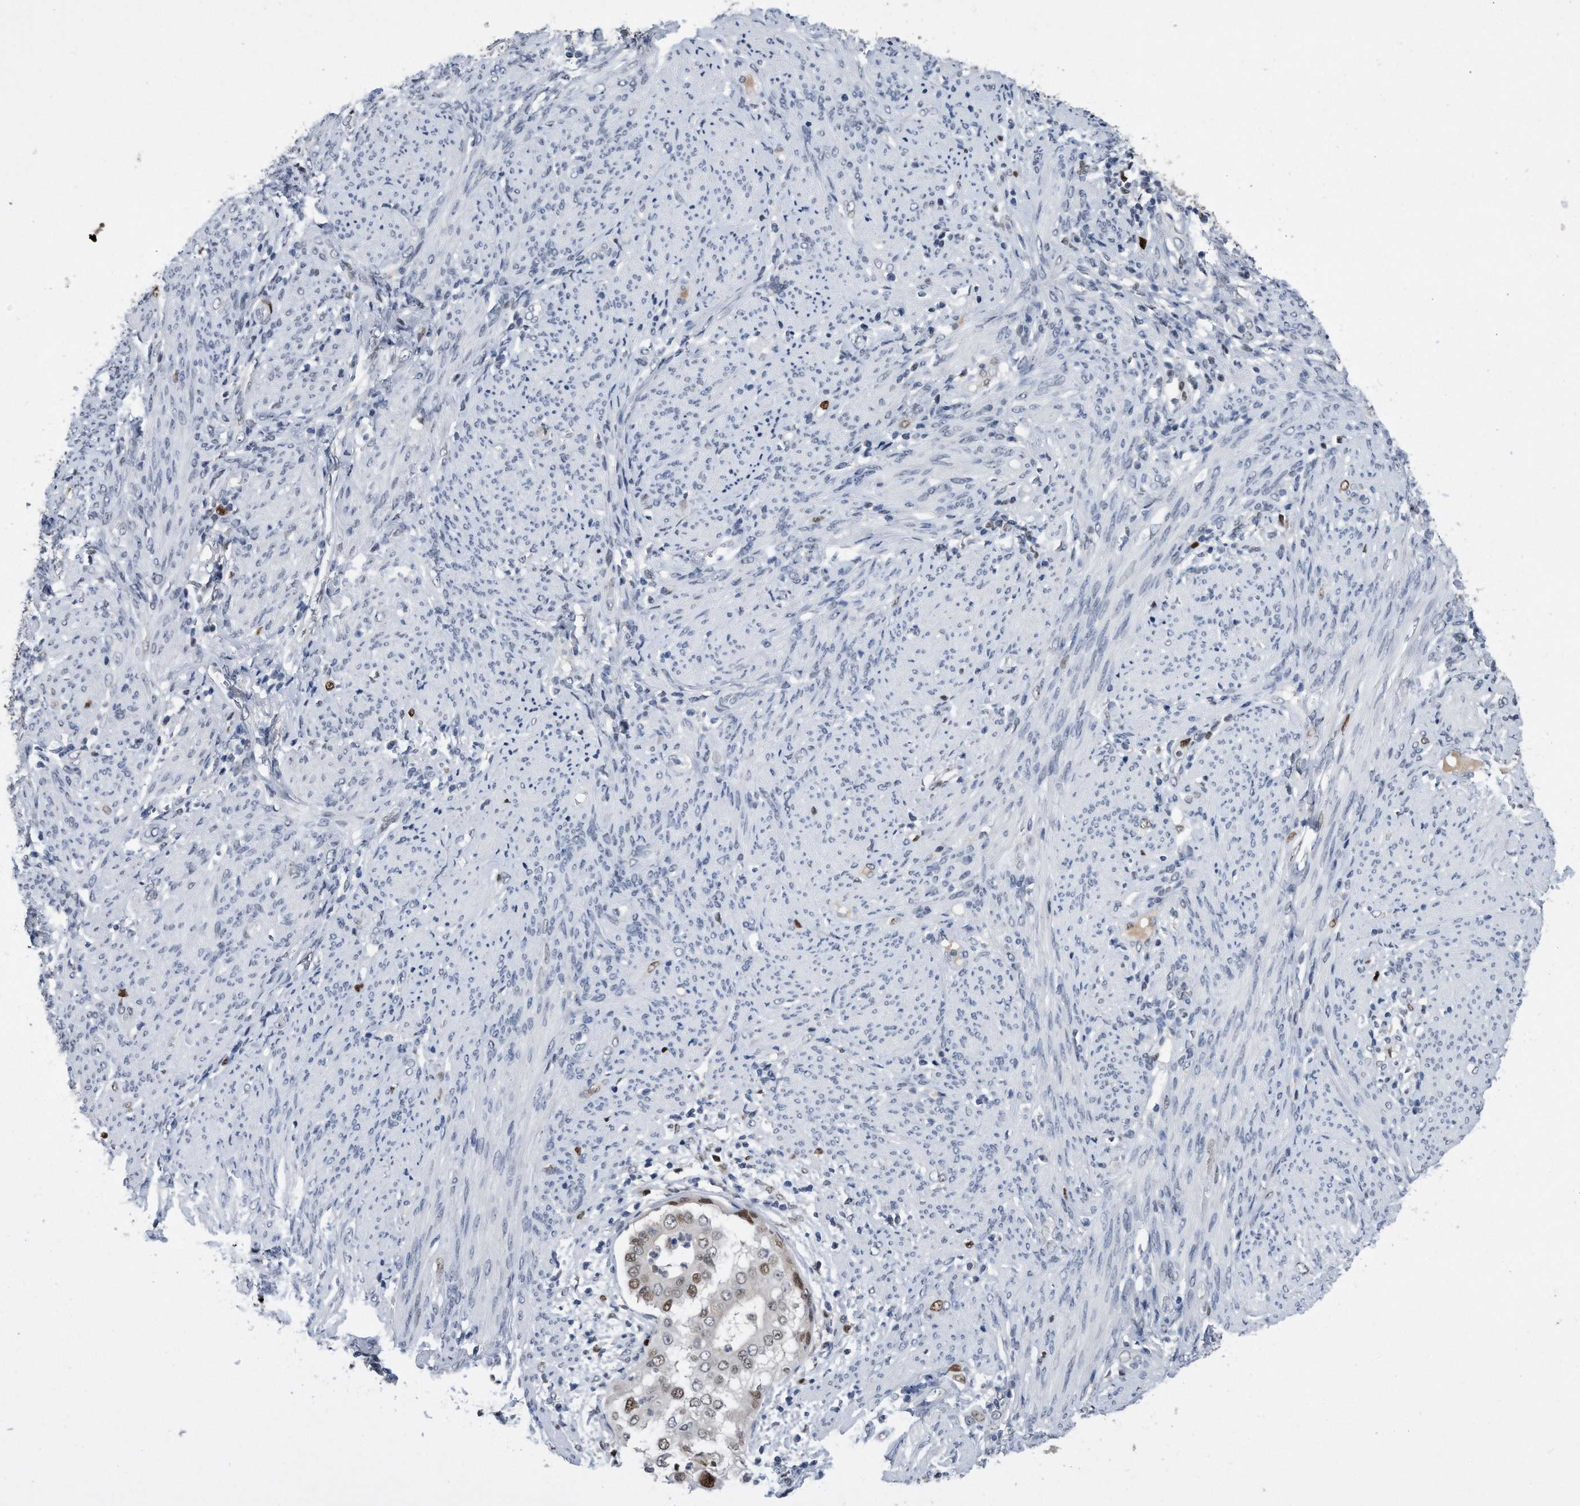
{"staining": {"intensity": "moderate", "quantity": ">75%", "location": "nuclear"}, "tissue": "endometrial cancer", "cell_type": "Tumor cells", "image_type": "cancer", "snomed": [{"axis": "morphology", "description": "Adenocarcinoma, NOS"}, {"axis": "topography", "description": "Endometrium"}], "caption": "IHC micrograph of neoplastic tissue: endometrial cancer stained using immunohistochemistry shows medium levels of moderate protein expression localized specifically in the nuclear of tumor cells, appearing as a nuclear brown color.", "gene": "PCNA", "patient": {"sex": "female", "age": 85}}